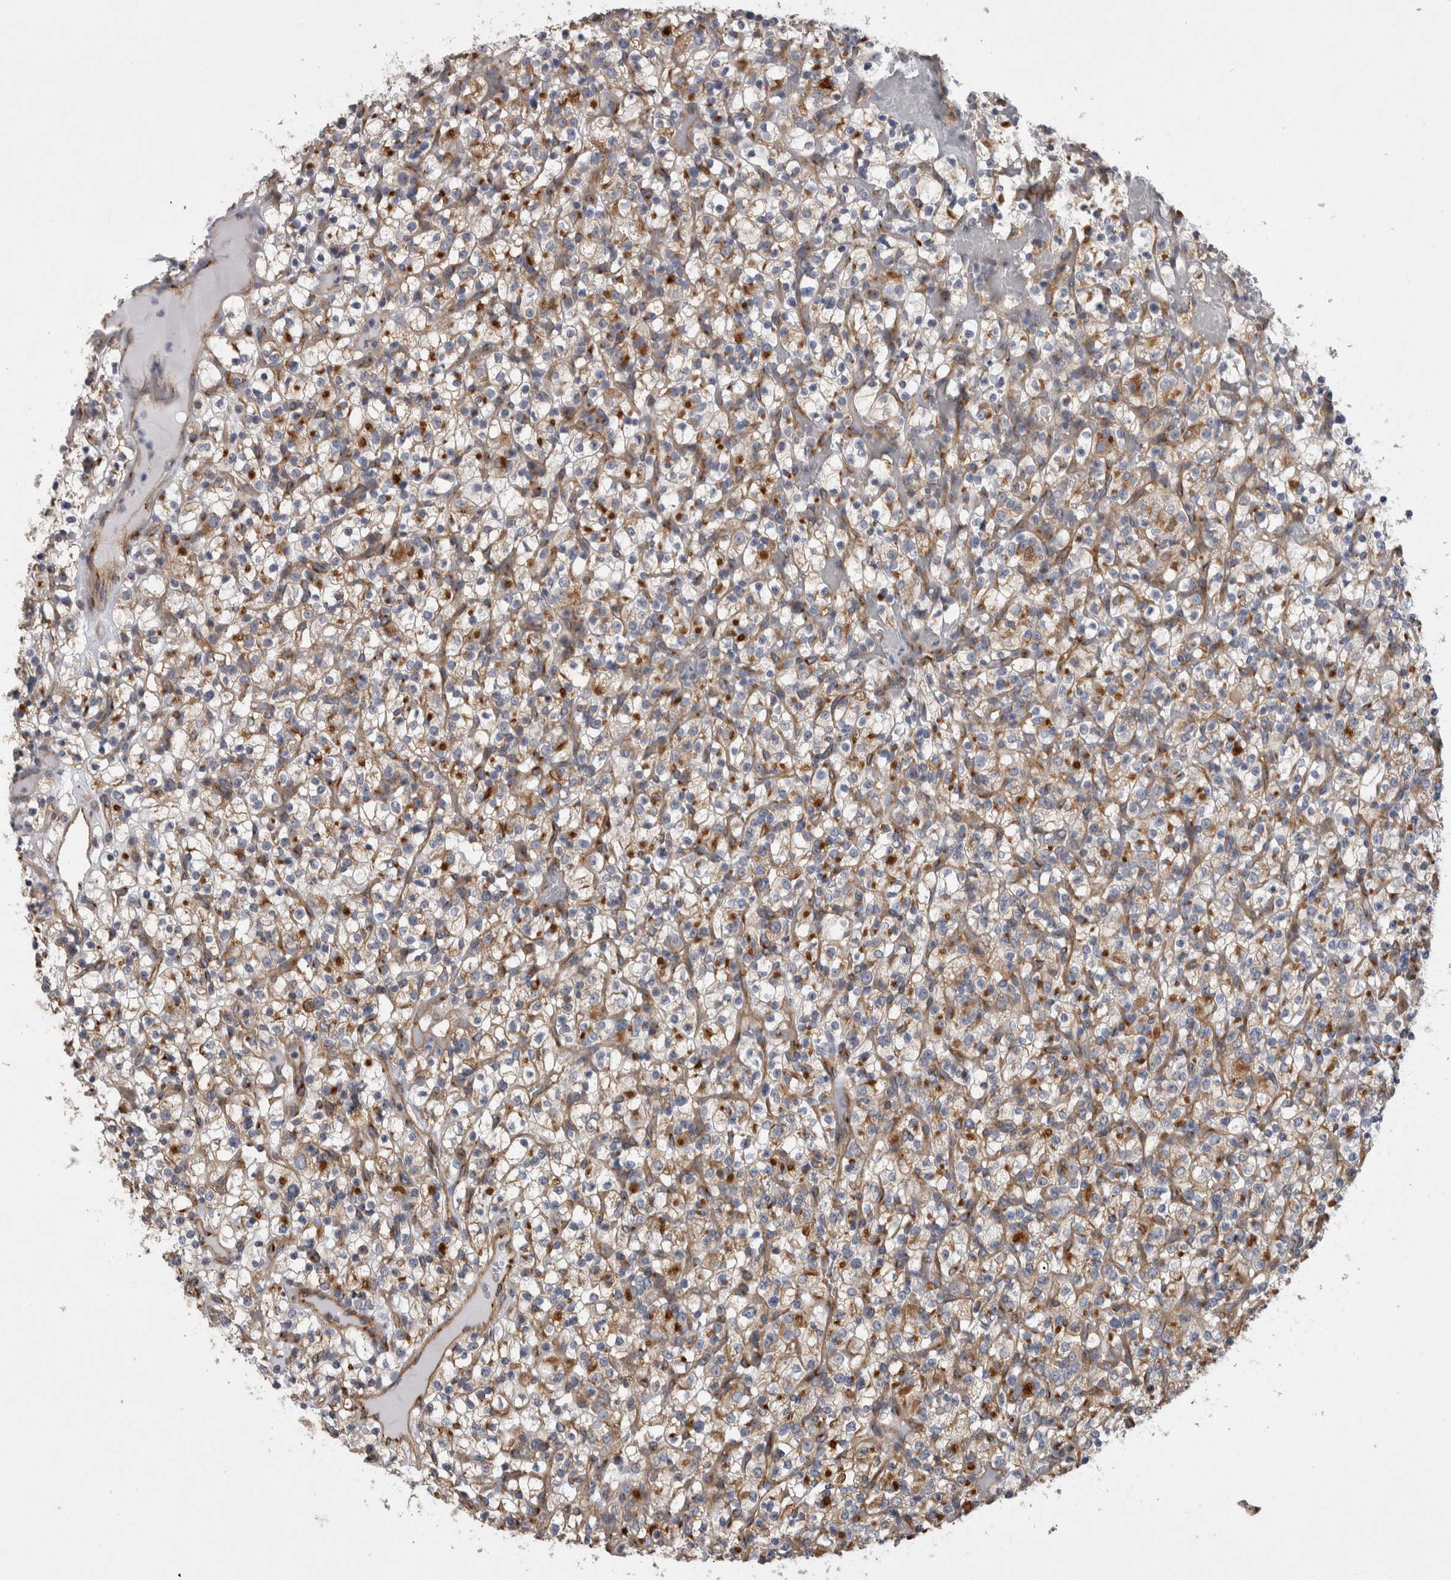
{"staining": {"intensity": "moderate", "quantity": "25%-75%", "location": "cytoplasmic/membranous"}, "tissue": "renal cancer", "cell_type": "Tumor cells", "image_type": "cancer", "snomed": [{"axis": "morphology", "description": "Normal tissue, NOS"}, {"axis": "morphology", "description": "Adenocarcinoma, NOS"}, {"axis": "topography", "description": "Kidney"}], "caption": "IHC of human renal cancer displays medium levels of moderate cytoplasmic/membranous staining in approximately 25%-75% of tumor cells. (Stains: DAB in brown, nuclei in blue, Microscopy: brightfield microscopy at high magnification).", "gene": "ATXN3", "patient": {"sex": "female", "age": 72}}